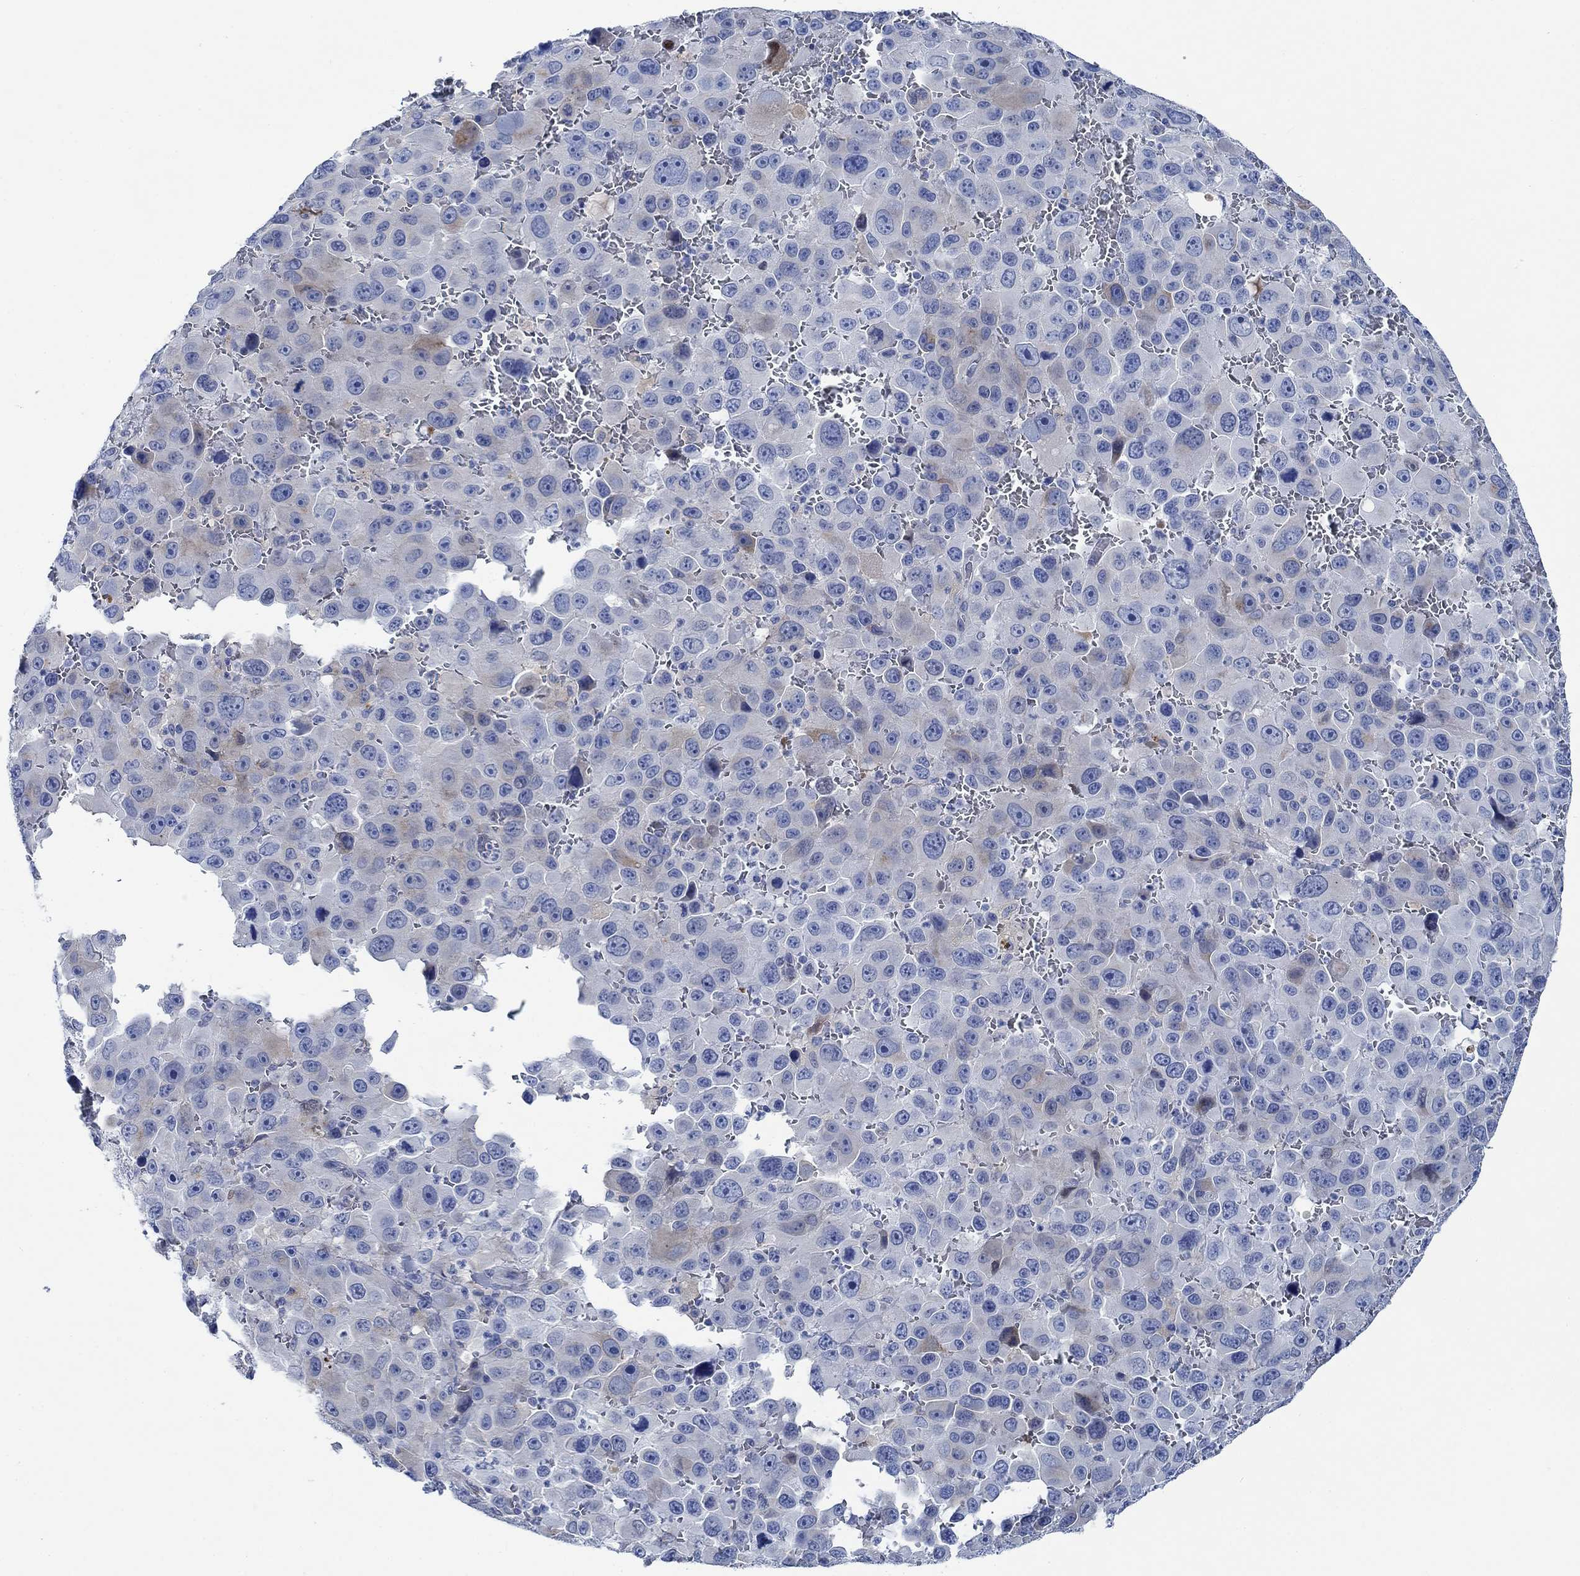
{"staining": {"intensity": "negative", "quantity": "none", "location": "none"}, "tissue": "melanoma", "cell_type": "Tumor cells", "image_type": "cancer", "snomed": [{"axis": "morphology", "description": "Malignant melanoma, NOS"}, {"axis": "topography", "description": "Skin"}], "caption": "DAB immunohistochemical staining of human melanoma shows no significant positivity in tumor cells.", "gene": "SVEP1", "patient": {"sex": "female", "age": 91}}